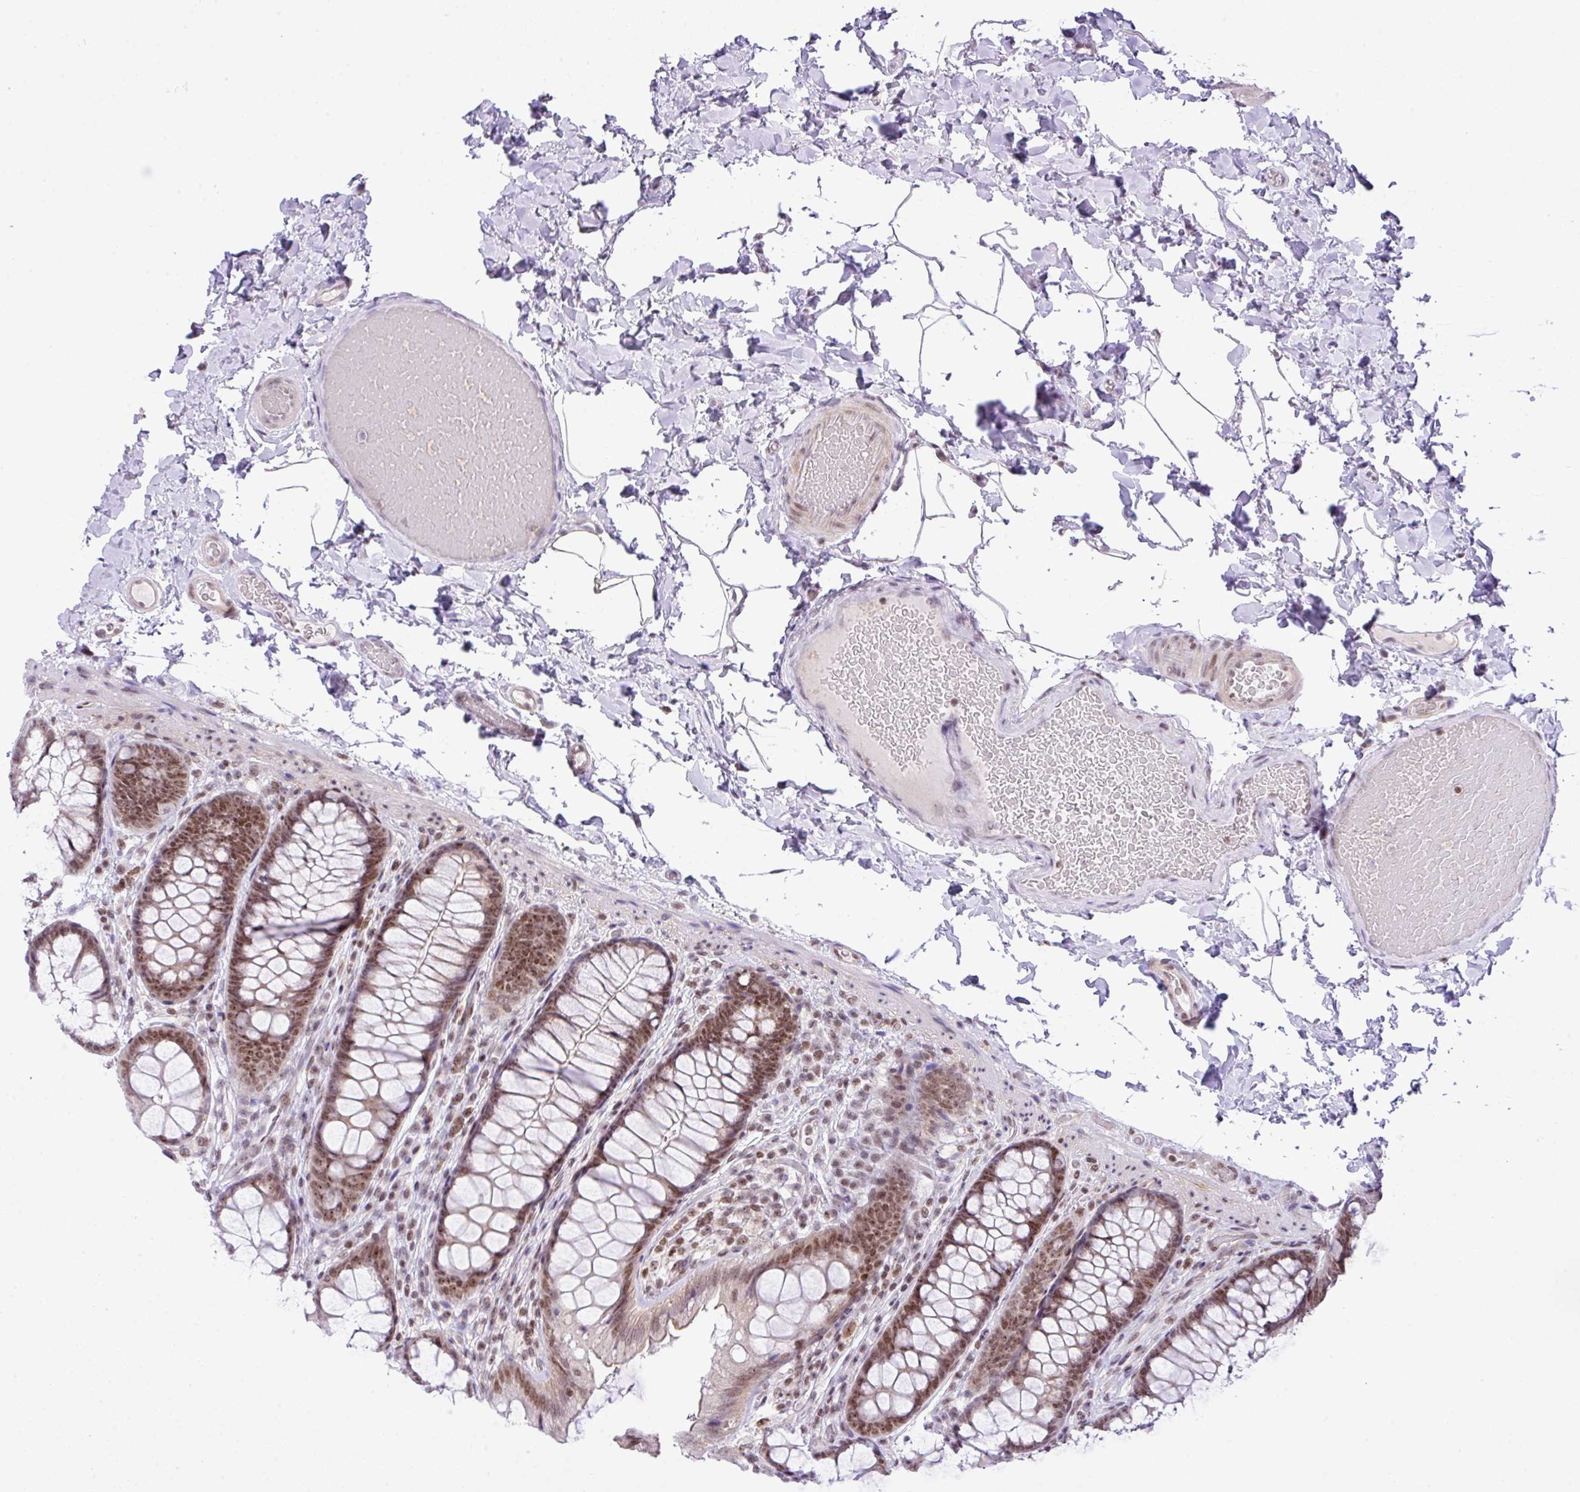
{"staining": {"intensity": "weak", "quantity": ">75%", "location": "nuclear"}, "tissue": "colon", "cell_type": "Endothelial cells", "image_type": "normal", "snomed": [{"axis": "morphology", "description": "Normal tissue, NOS"}, {"axis": "topography", "description": "Colon"}], "caption": "Colon stained with IHC demonstrates weak nuclear positivity in approximately >75% of endothelial cells. The protein of interest is stained brown, and the nuclei are stained in blue (DAB IHC with brightfield microscopy, high magnification).", "gene": "CCDC137", "patient": {"sex": "male", "age": 46}}